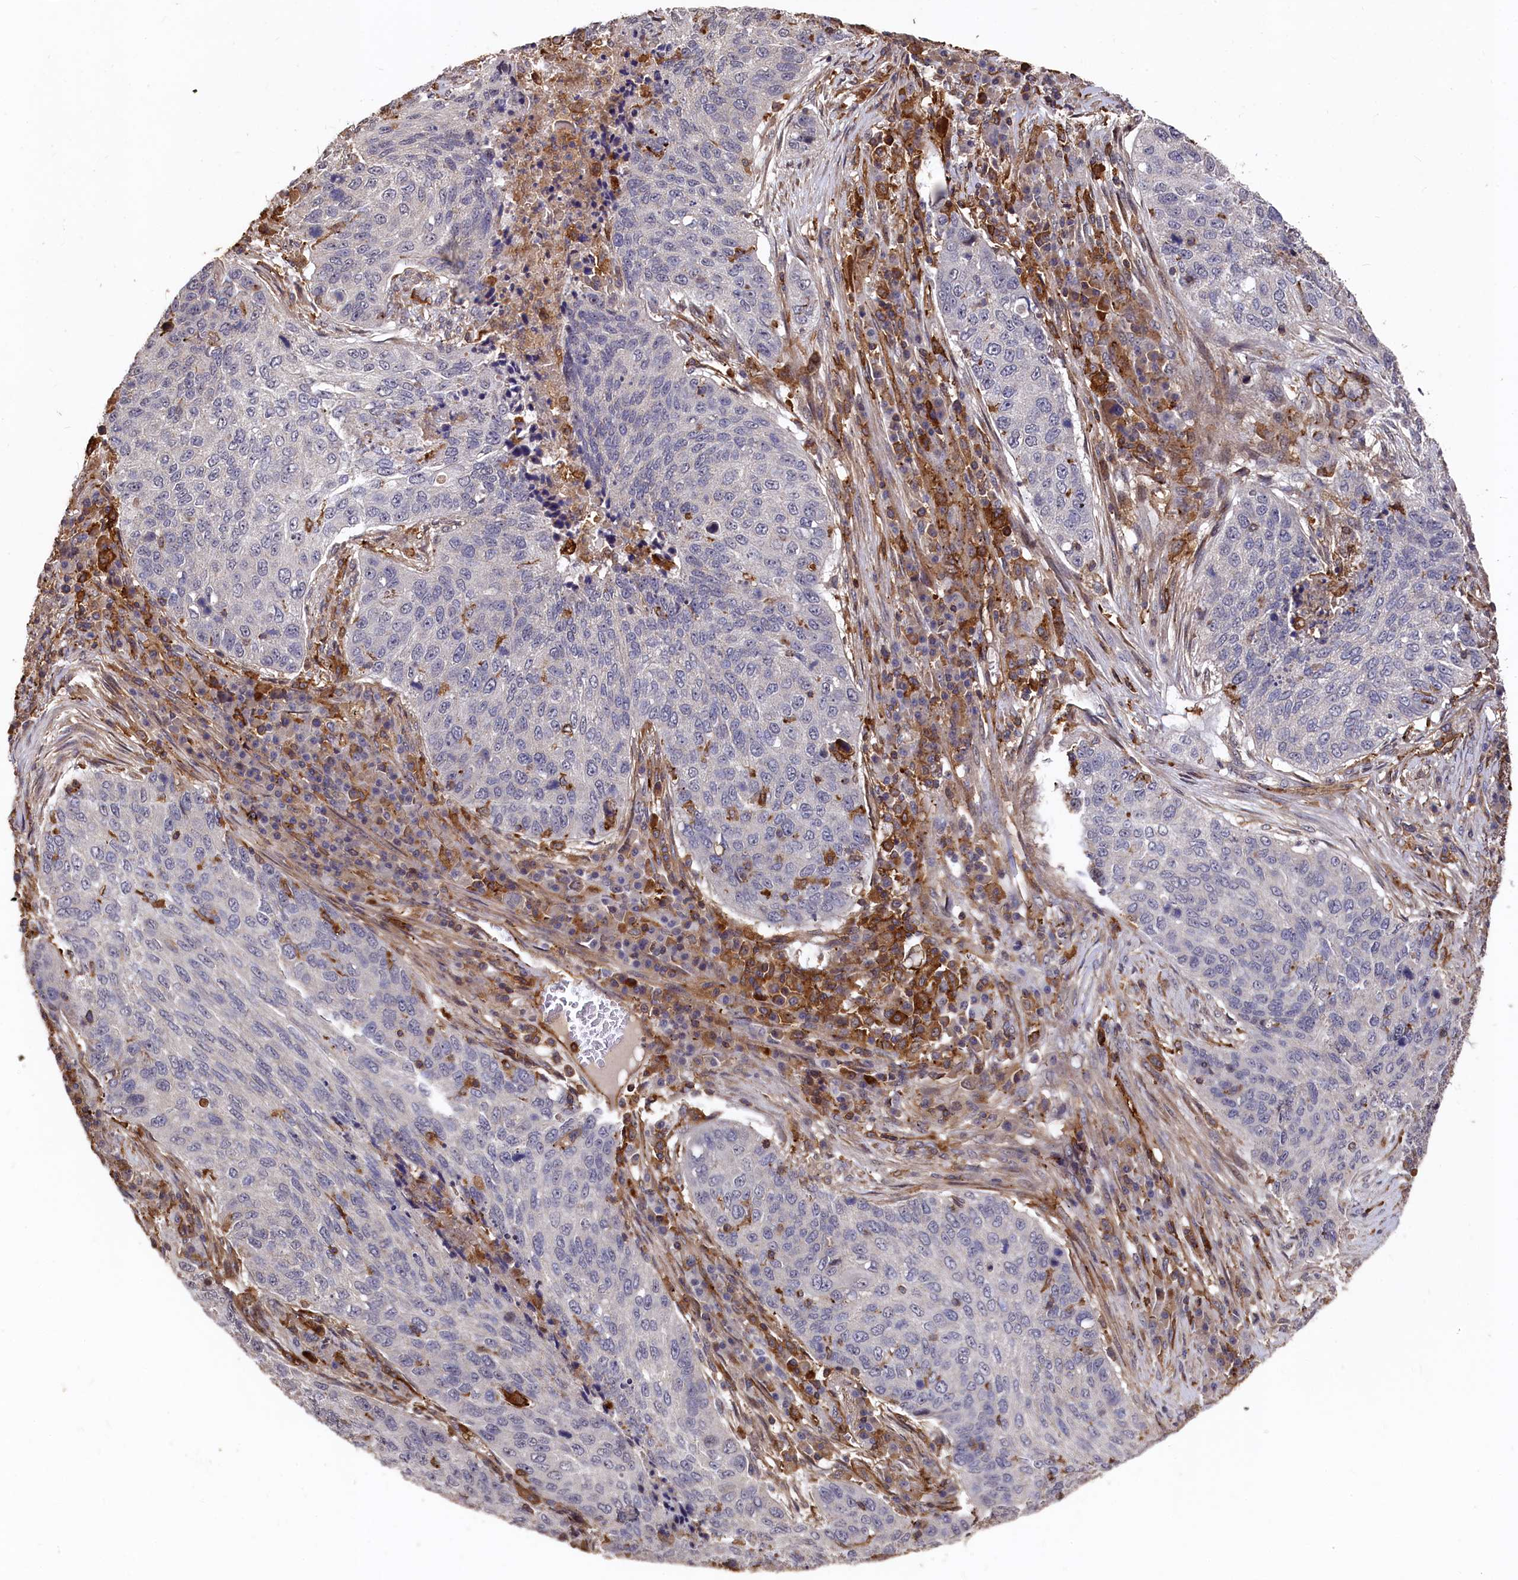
{"staining": {"intensity": "negative", "quantity": "none", "location": "none"}, "tissue": "lung cancer", "cell_type": "Tumor cells", "image_type": "cancer", "snomed": [{"axis": "morphology", "description": "Squamous cell carcinoma, NOS"}, {"axis": "topography", "description": "Lung"}], "caption": "The photomicrograph exhibits no significant positivity in tumor cells of lung cancer.", "gene": "PLEKHO2", "patient": {"sex": "female", "age": 63}}